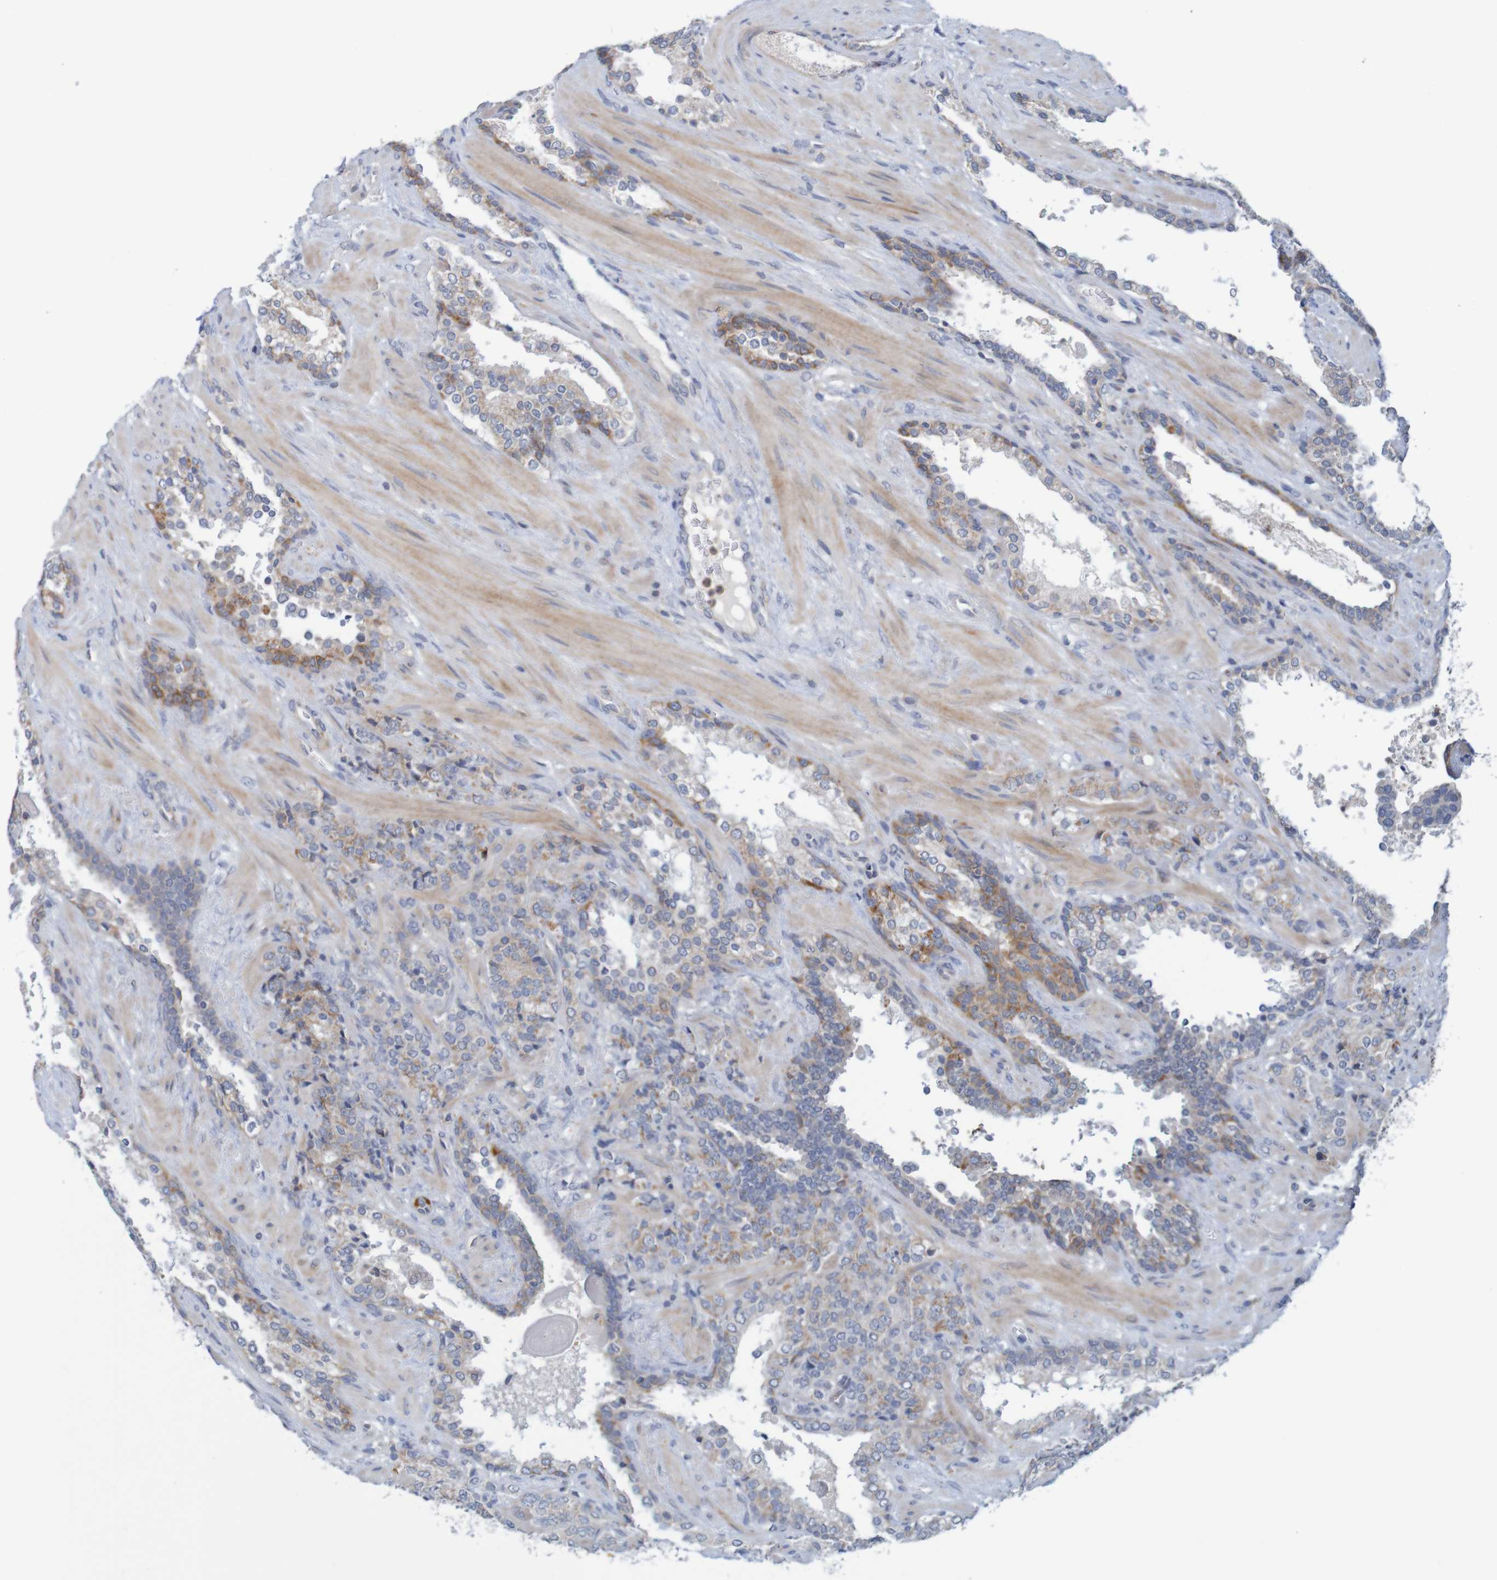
{"staining": {"intensity": "weak", "quantity": "25%-75%", "location": "cytoplasmic/membranous"}, "tissue": "prostate cancer", "cell_type": "Tumor cells", "image_type": "cancer", "snomed": [{"axis": "morphology", "description": "Adenocarcinoma, High grade"}, {"axis": "topography", "description": "Prostate"}], "caption": "Tumor cells demonstrate low levels of weak cytoplasmic/membranous positivity in about 25%-75% of cells in prostate cancer.", "gene": "NAV2", "patient": {"sex": "male", "age": 71}}